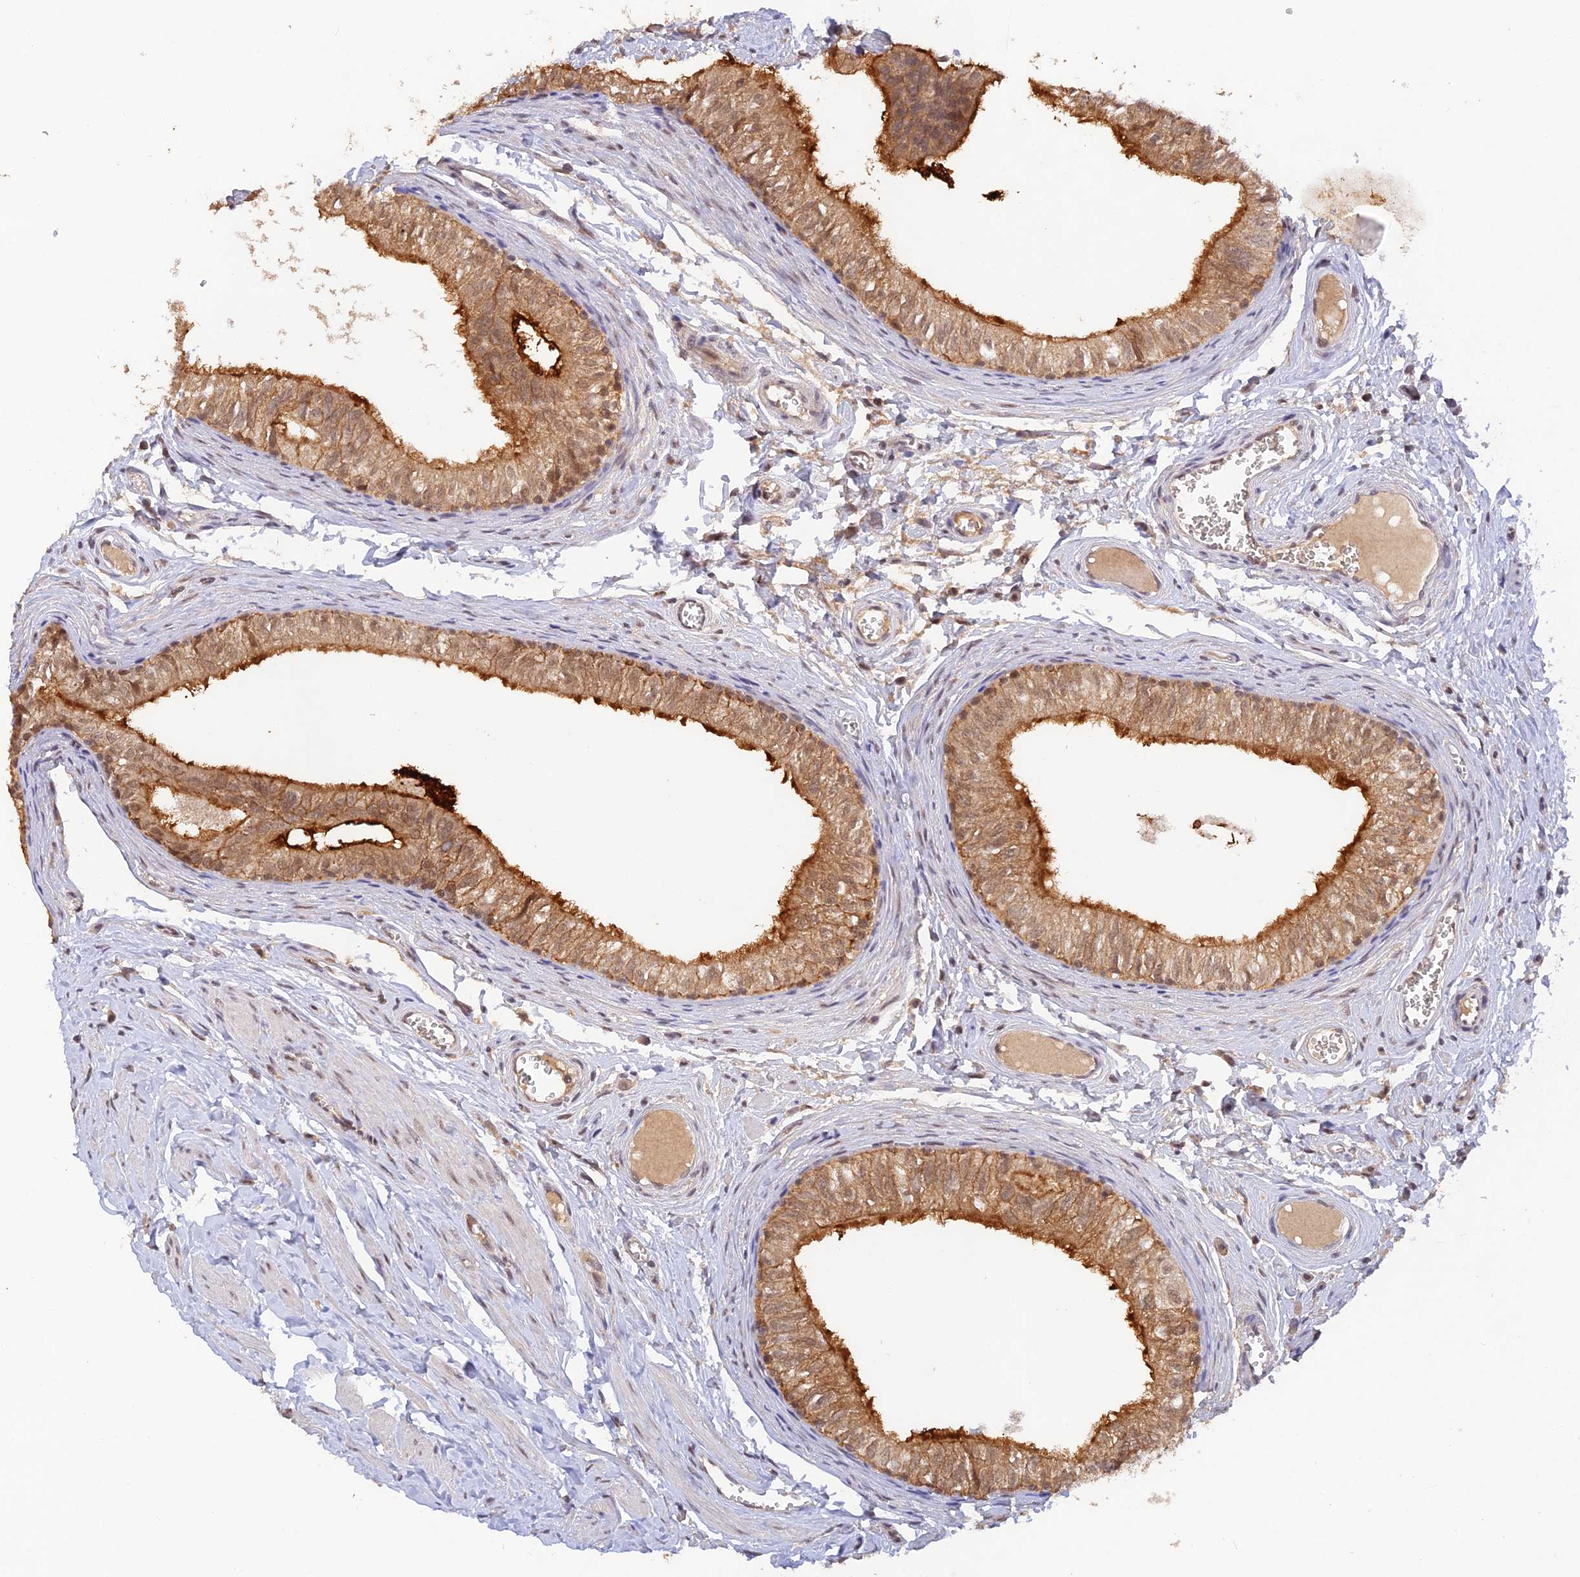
{"staining": {"intensity": "moderate", "quantity": ">75%", "location": "cytoplasmic/membranous,nuclear"}, "tissue": "epididymis", "cell_type": "Glandular cells", "image_type": "normal", "snomed": [{"axis": "morphology", "description": "Normal tissue, NOS"}, {"axis": "topography", "description": "Epididymis"}], "caption": "A brown stain highlights moderate cytoplasmic/membranous,nuclear positivity of a protein in glandular cells of unremarkable epididymis.", "gene": "ZNF436", "patient": {"sex": "male", "age": 42}}